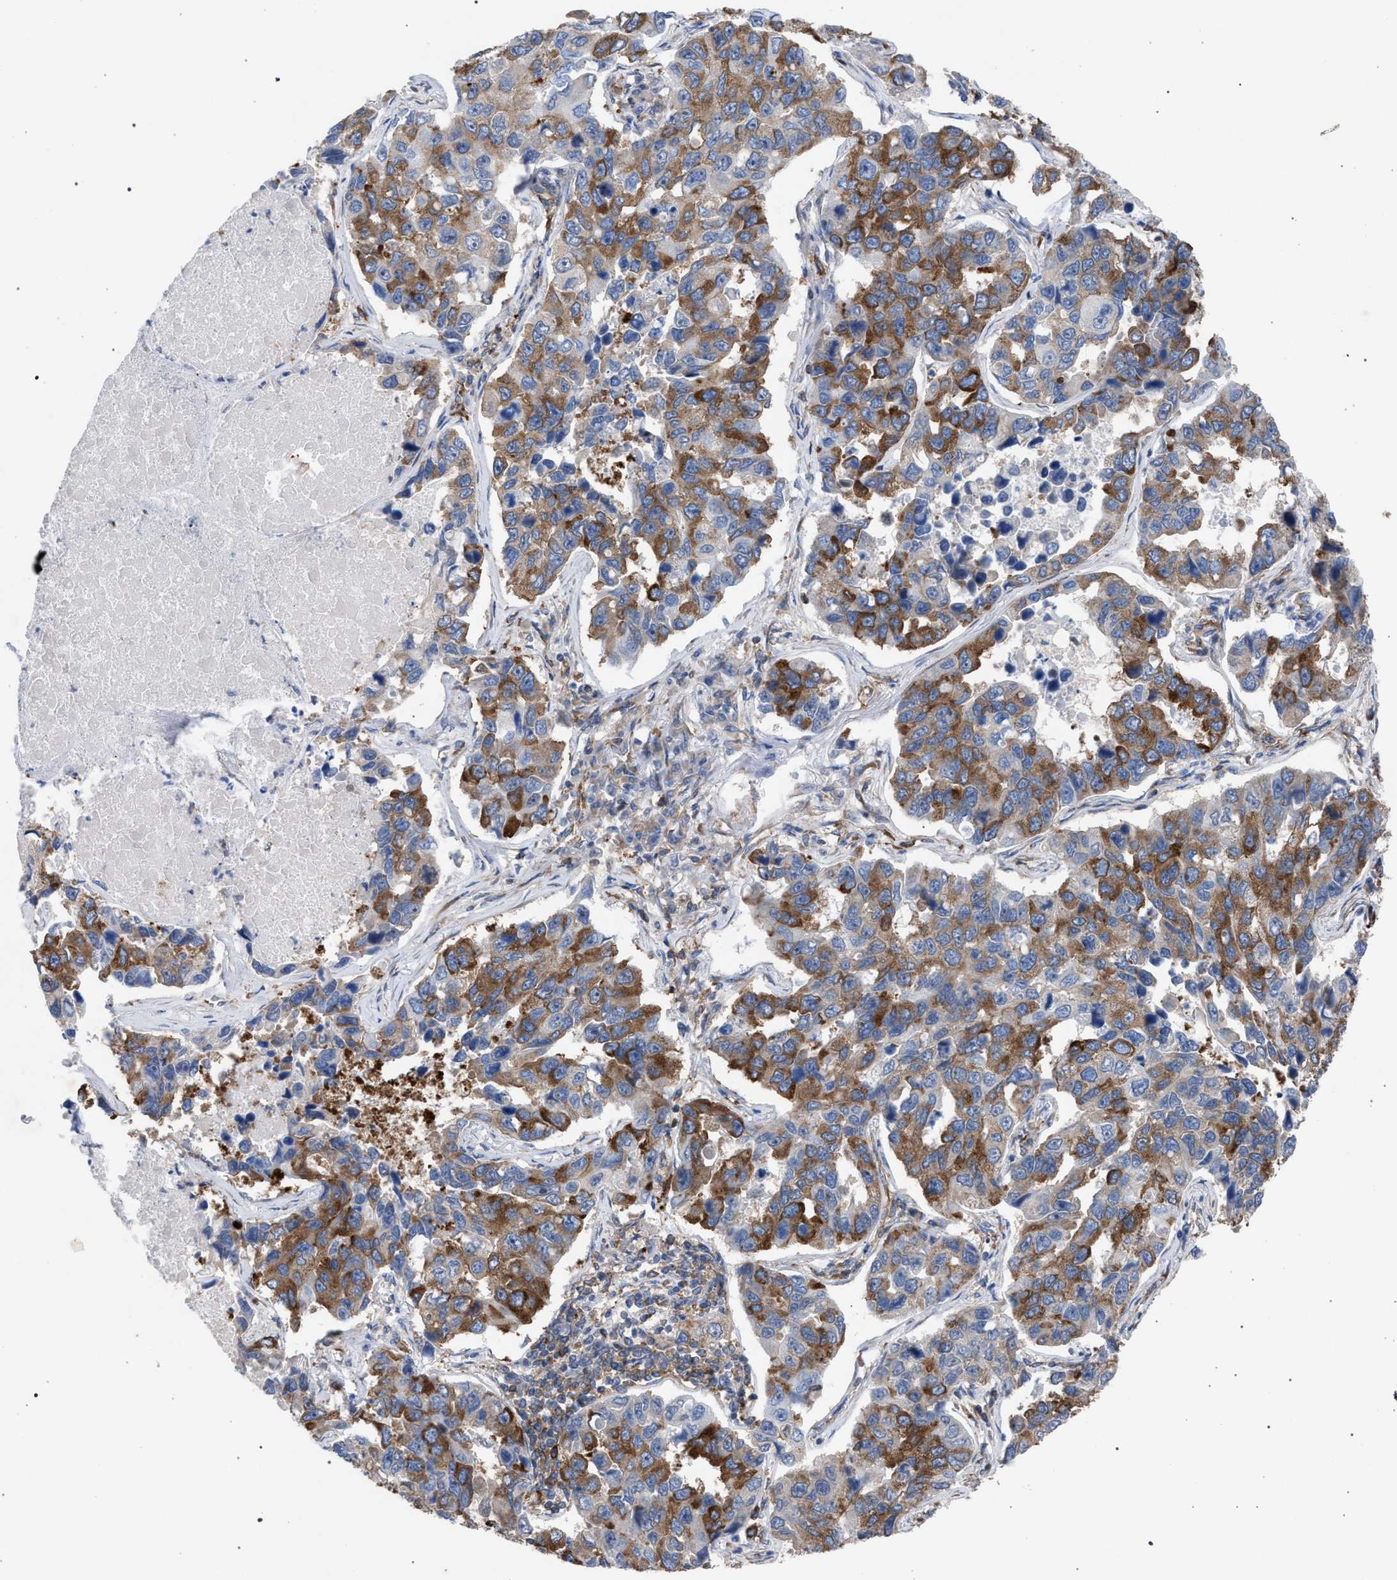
{"staining": {"intensity": "moderate", "quantity": ">75%", "location": "cytoplasmic/membranous"}, "tissue": "lung cancer", "cell_type": "Tumor cells", "image_type": "cancer", "snomed": [{"axis": "morphology", "description": "Adenocarcinoma, NOS"}, {"axis": "topography", "description": "Lung"}], "caption": "This is an image of IHC staining of lung cancer (adenocarcinoma), which shows moderate expression in the cytoplasmic/membranous of tumor cells.", "gene": "CDR2L", "patient": {"sex": "male", "age": 64}}